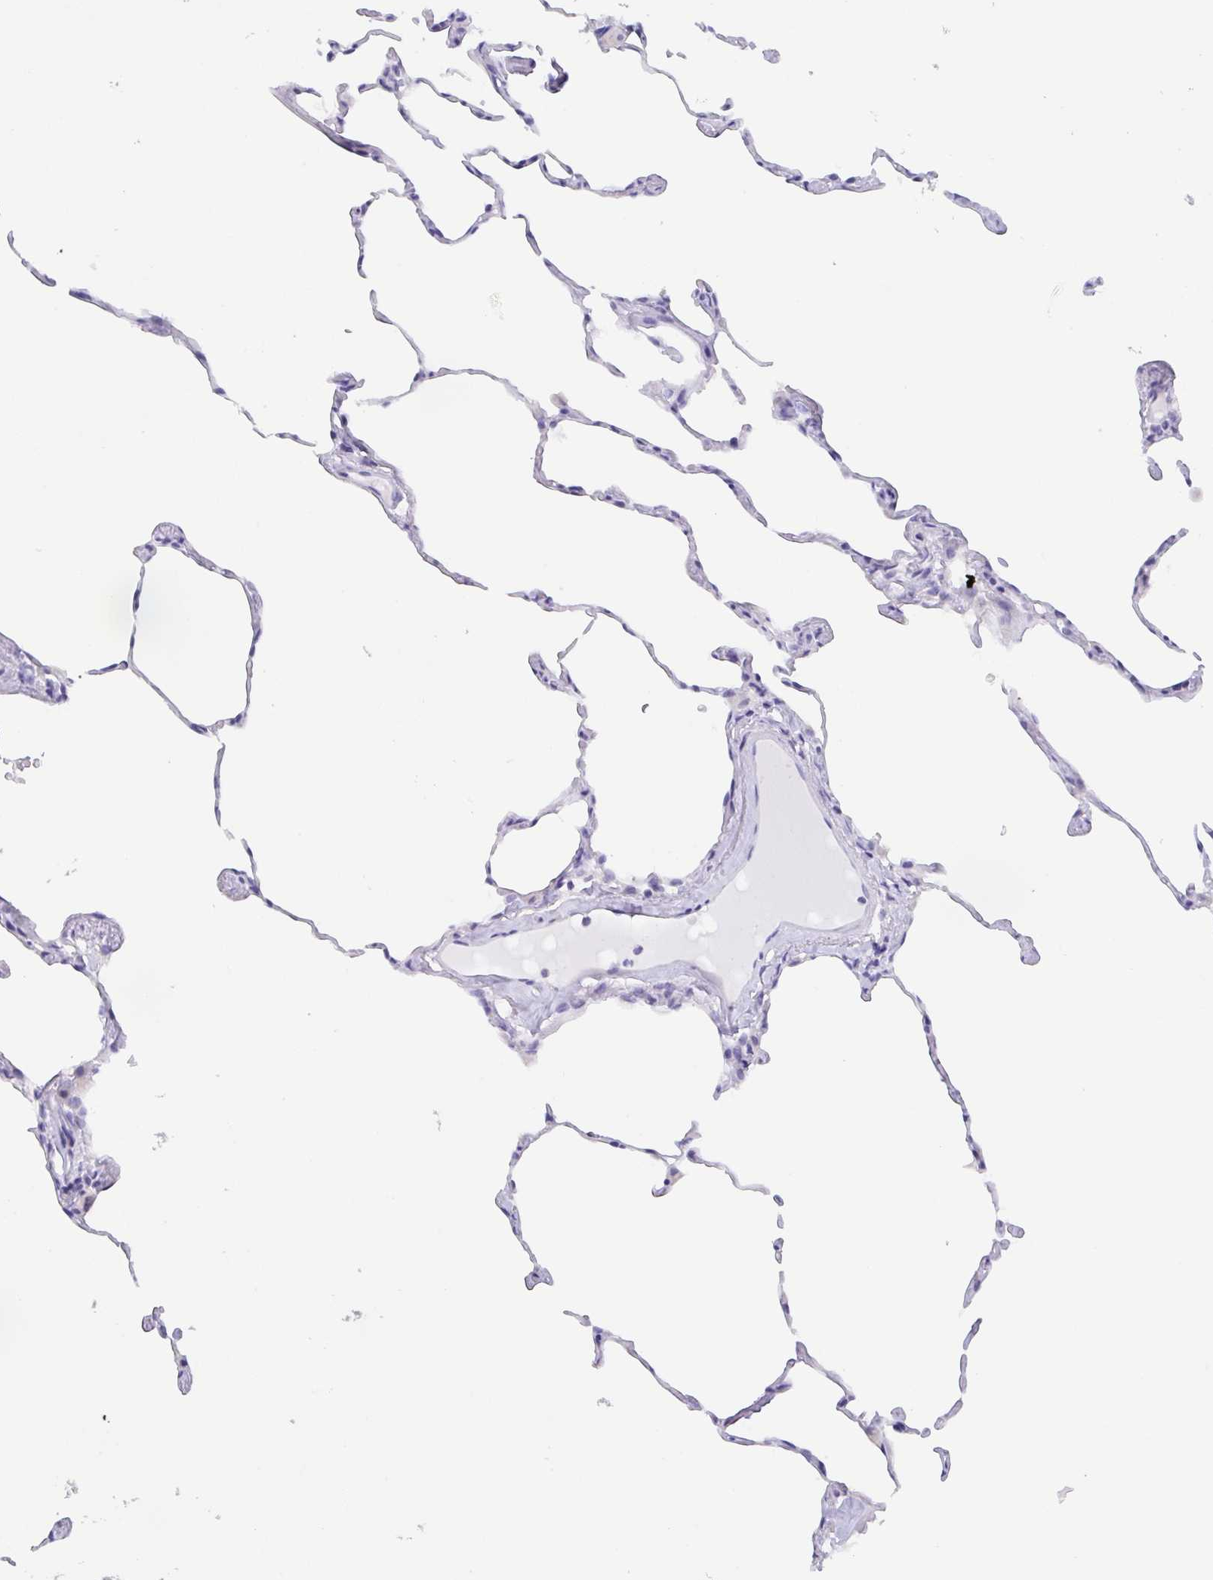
{"staining": {"intensity": "negative", "quantity": "none", "location": "none"}, "tissue": "lung", "cell_type": "Alveolar cells", "image_type": "normal", "snomed": [{"axis": "morphology", "description": "Normal tissue, NOS"}, {"axis": "topography", "description": "Lung"}], "caption": "Immunohistochemistry photomicrograph of benign lung: human lung stained with DAB (3,3'-diaminobenzidine) displays no significant protein staining in alveolar cells.", "gene": "MUCL3", "patient": {"sex": "female", "age": 57}}